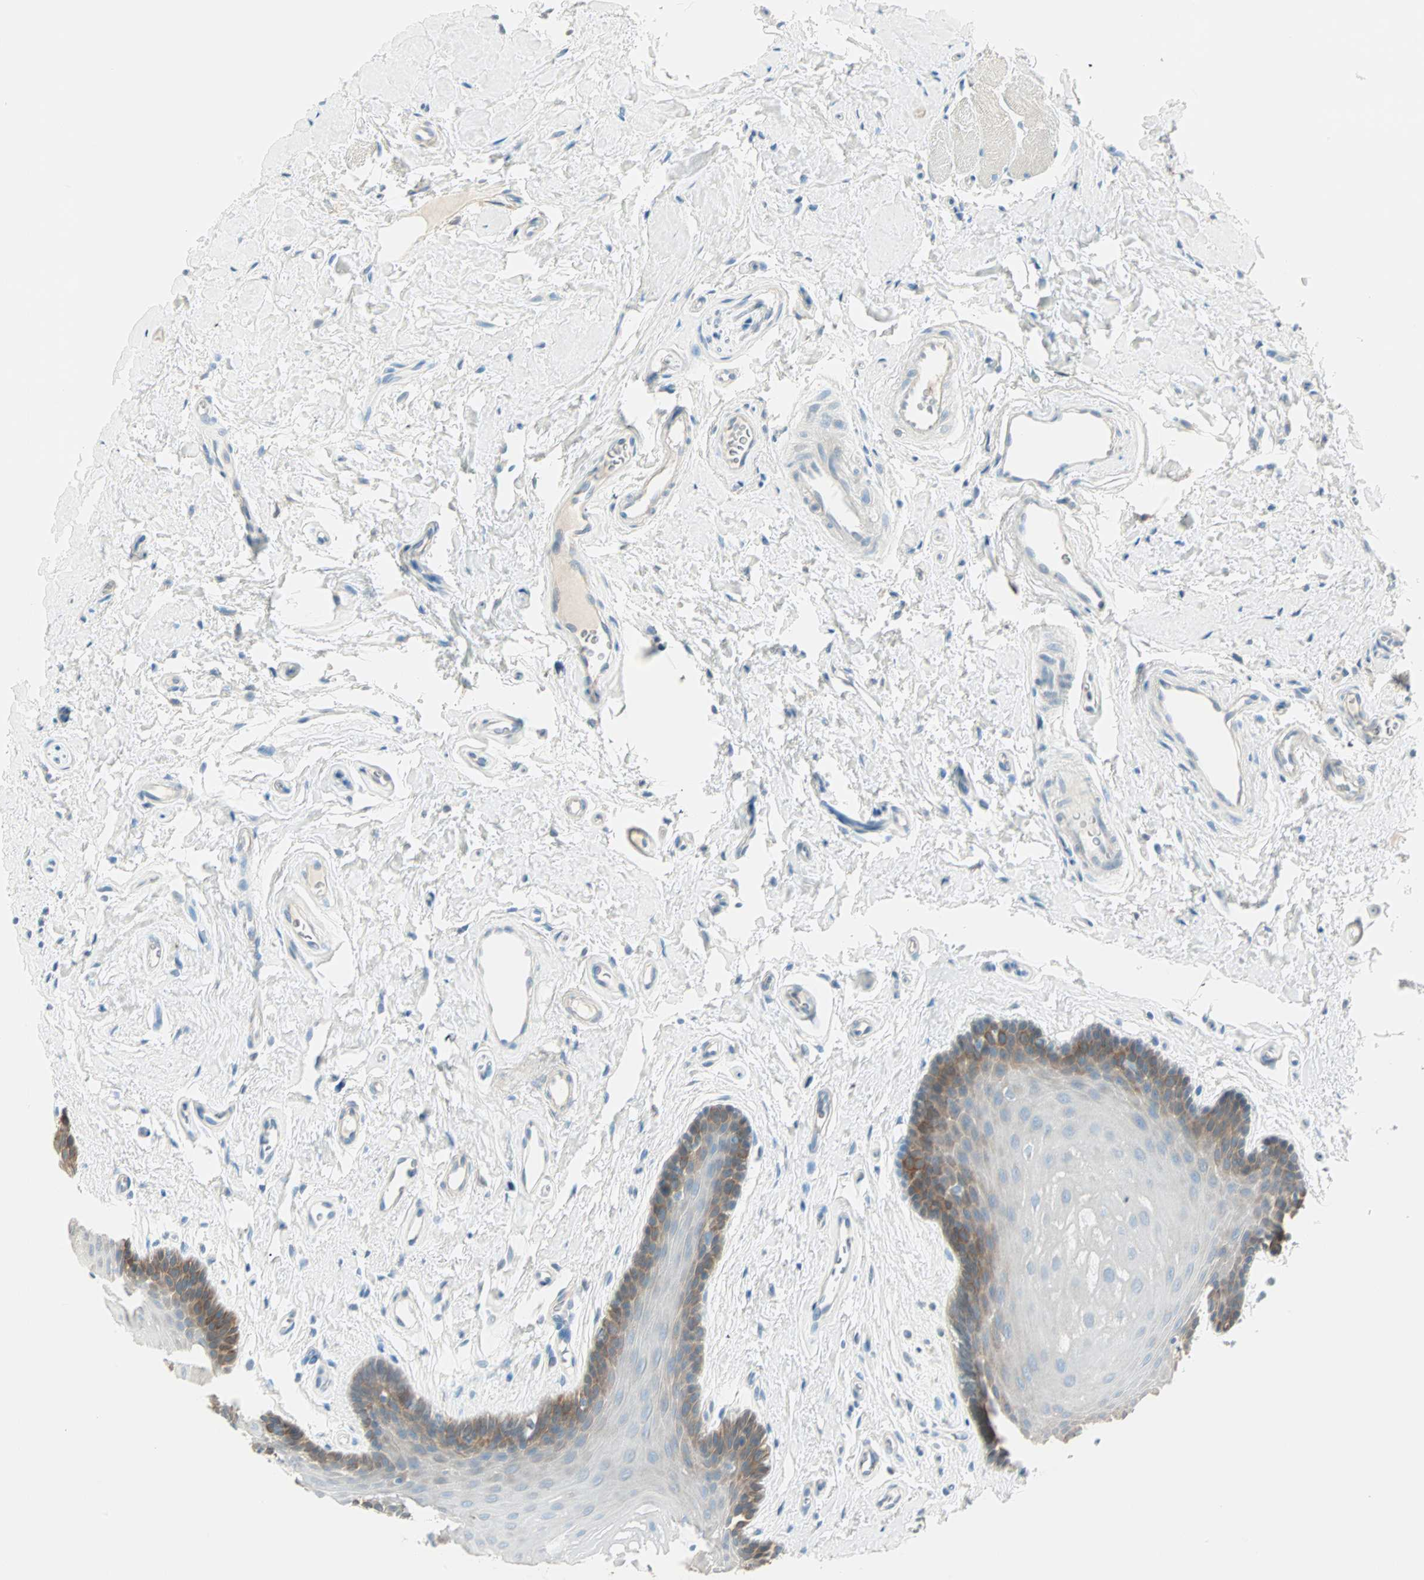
{"staining": {"intensity": "moderate", "quantity": "<25%", "location": "cytoplasmic/membranous"}, "tissue": "oral mucosa", "cell_type": "Squamous epithelial cells", "image_type": "normal", "snomed": [{"axis": "morphology", "description": "Normal tissue, NOS"}, {"axis": "topography", "description": "Oral tissue"}], "caption": "IHC (DAB (3,3'-diaminobenzidine)) staining of normal human oral mucosa demonstrates moderate cytoplasmic/membranous protein expression in approximately <25% of squamous epithelial cells. The protein is shown in brown color, while the nuclei are stained blue.", "gene": "ATF6", "patient": {"sex": "male", "age": 62}}